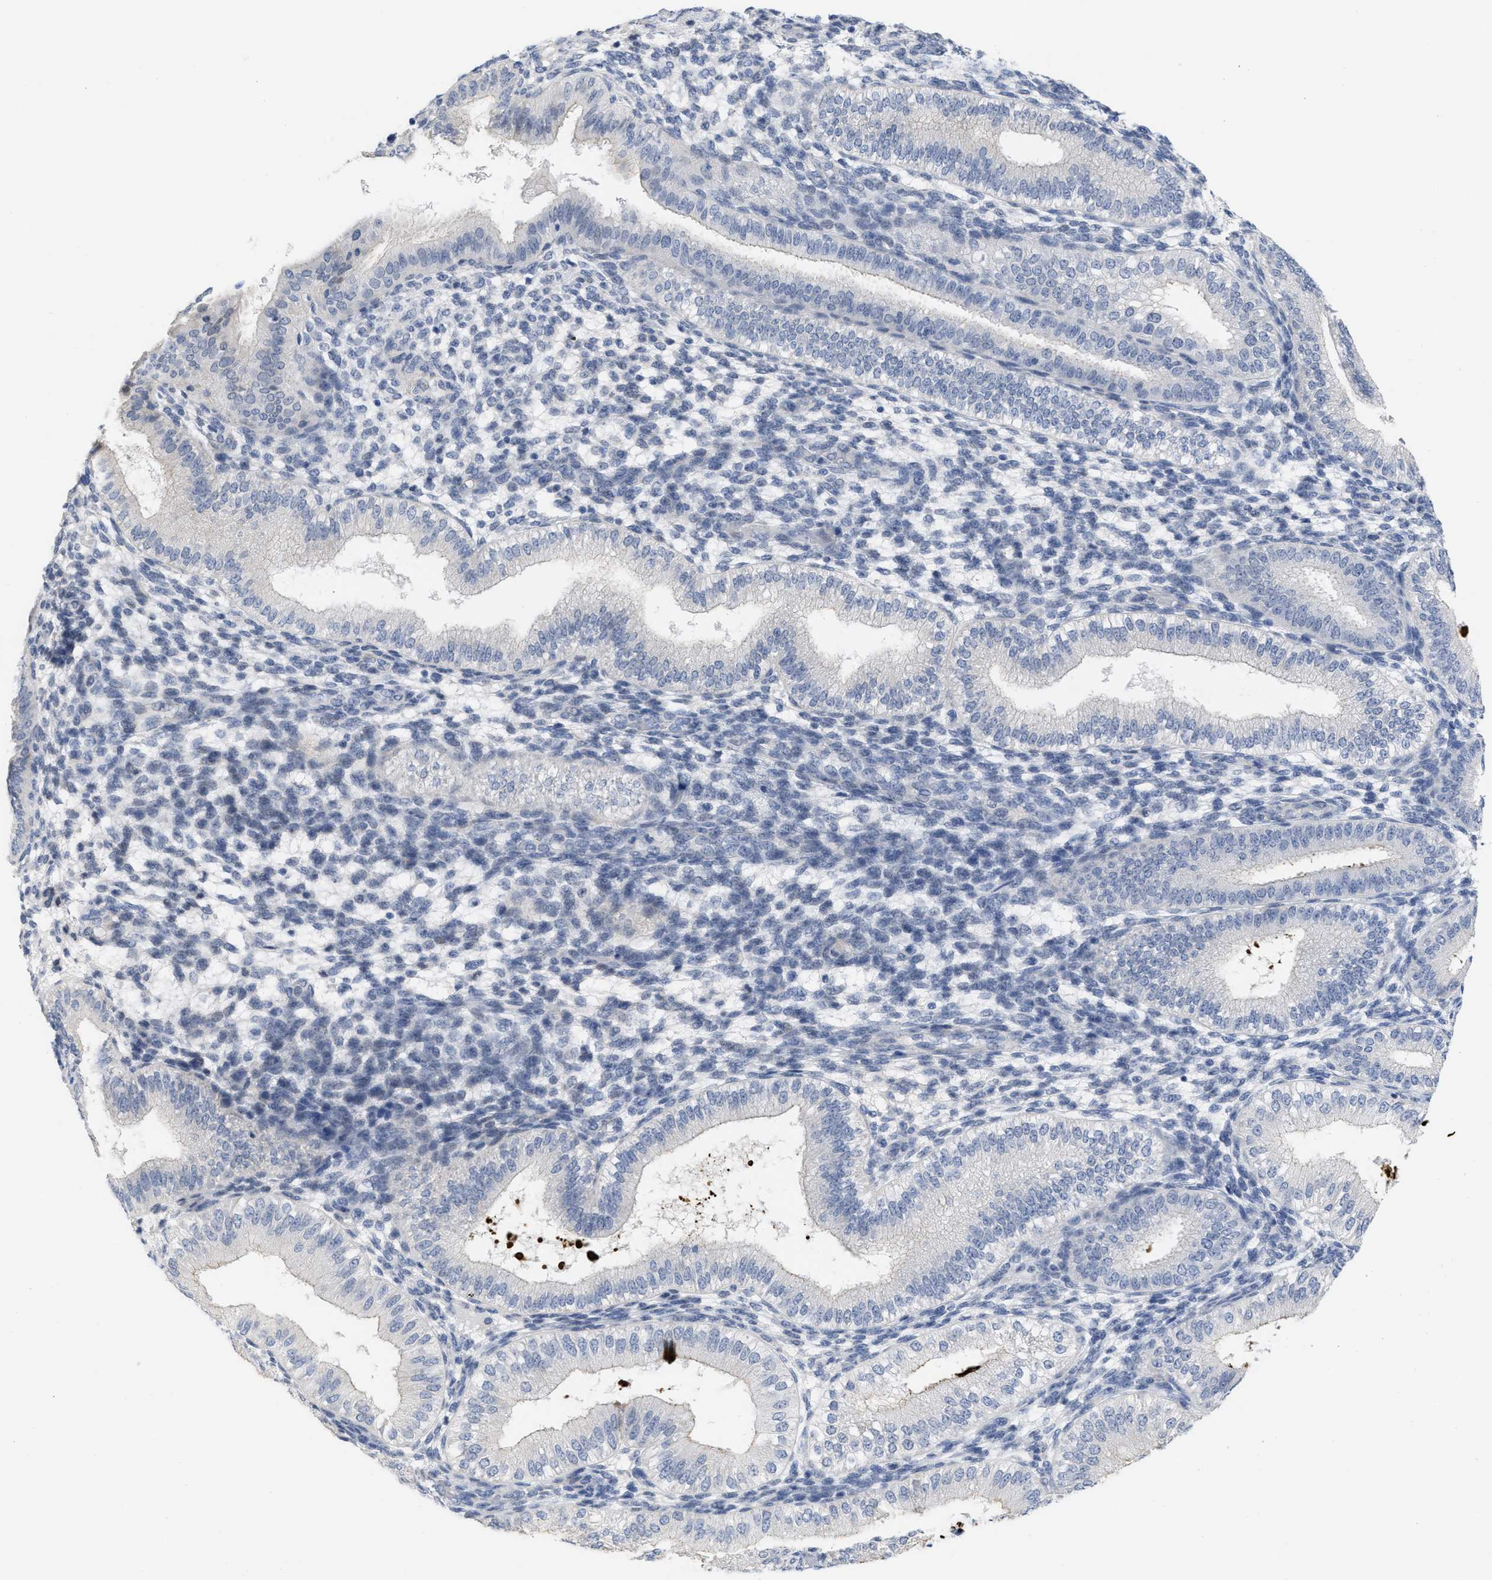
{"staining": {"intensity": "negative", "quantity": "none", "location": "none"}, "tissue": "endometrium", "cell_type": "Cells in endometrial stroma", "image_type": "normal", "snomed": [{"axis": "morphology", "description": "Normal tissue, NOS"}, {"axis": "topography", "description": "Endometrium"}], "caption": "The histopathology image reveals no significant expression in cells in endometrial stroma of endometrium.", "gene": "ACKR1", "patient": {"sex": "female", "age": 39}}